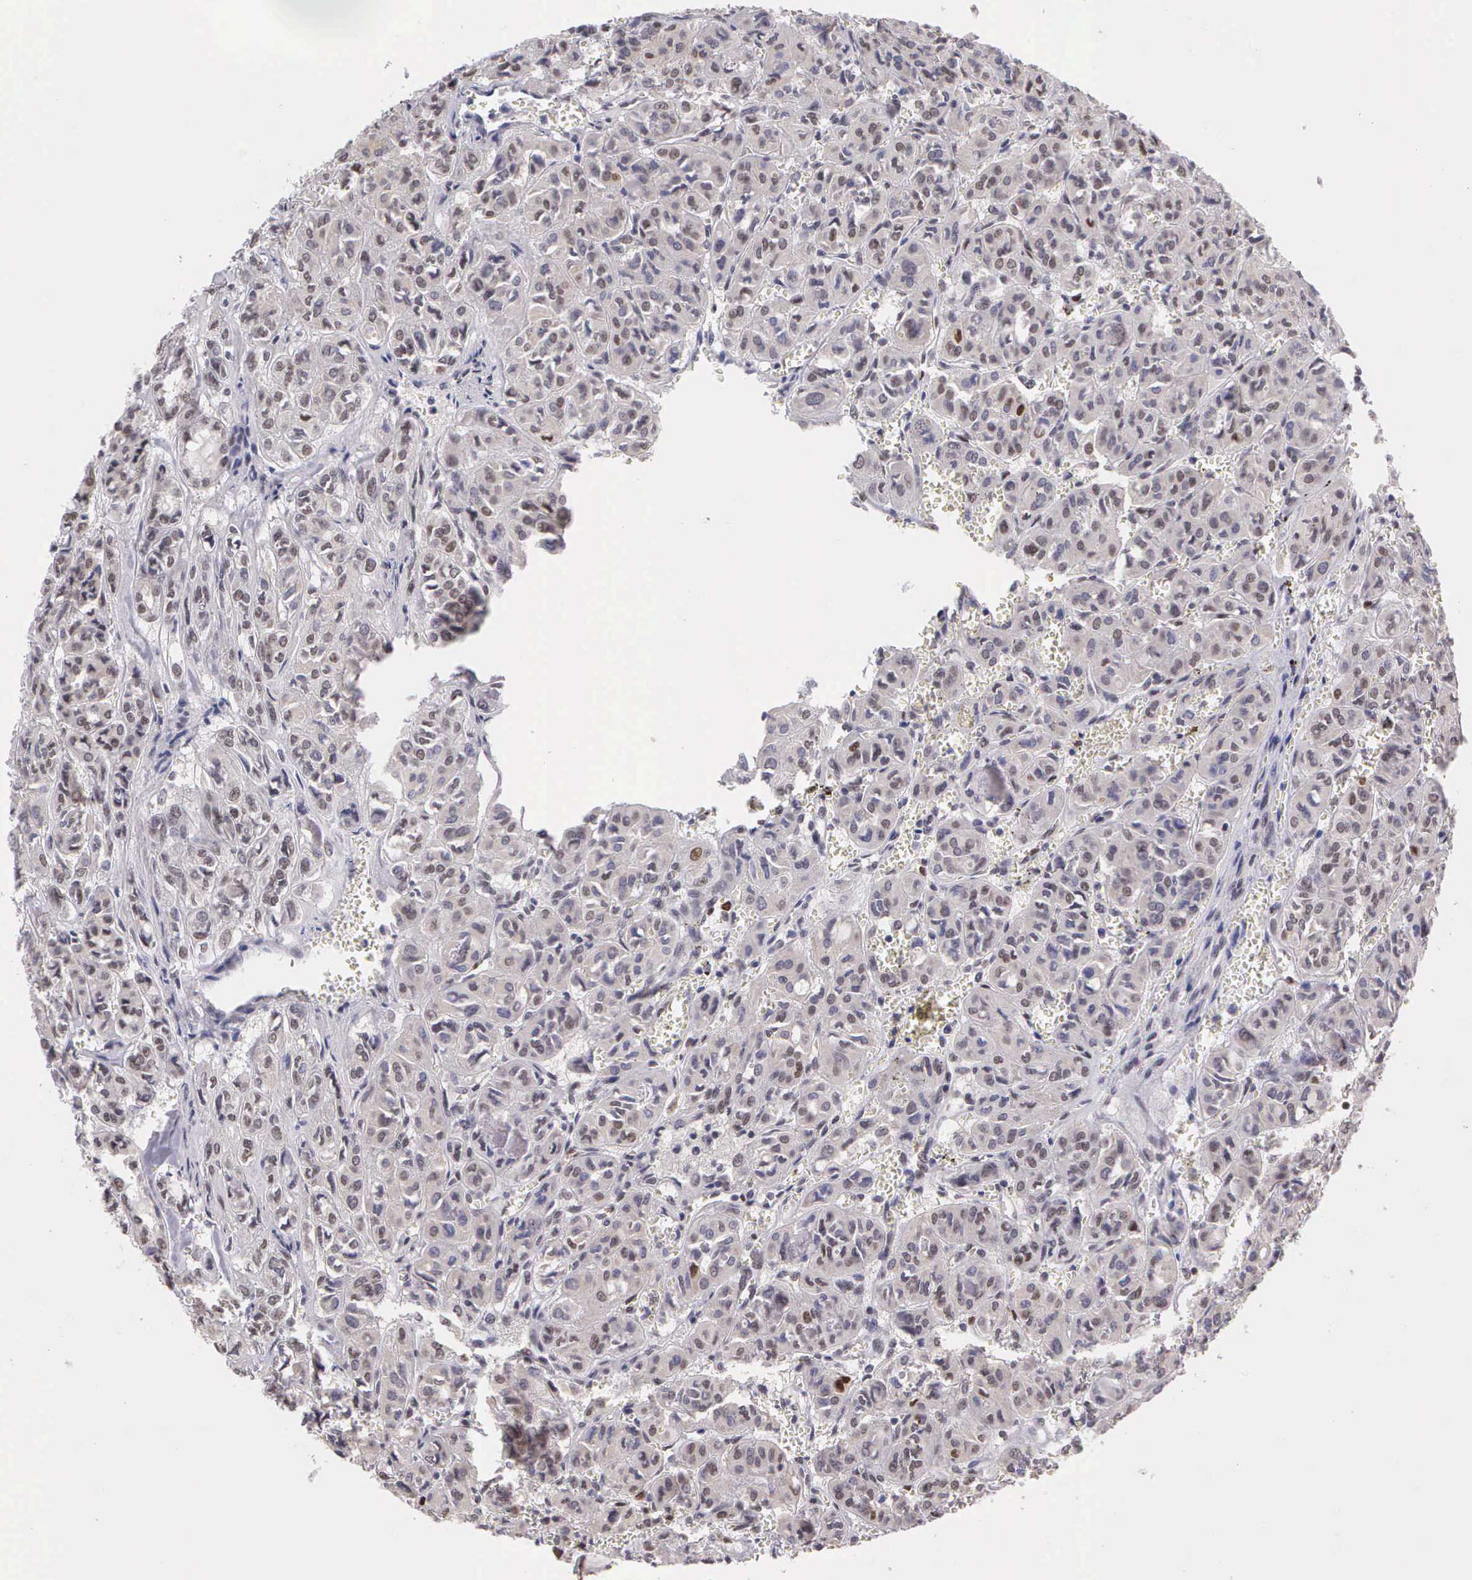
{"staining": {"intensity": "moderate", "quantity": ">75%", "location": "nuclear"}, "tissue": "thyroid cancer", "cell_type": "Tumor cells", "image_type": "cancer", "snomed": [{"axis": "morphology", "description": "Follicular adenoma carcinoma, NOS"}, {"axis": "topography", "description": "Thyroid gland"}], "caption": "Immunohistochemical staining of human thyroid cancer exhibits medium levels of moderate nuclear expression in approximately >75% of tumor cells.", "gene": "UBR7", "patient": {"sex": "female", "age": 71}}